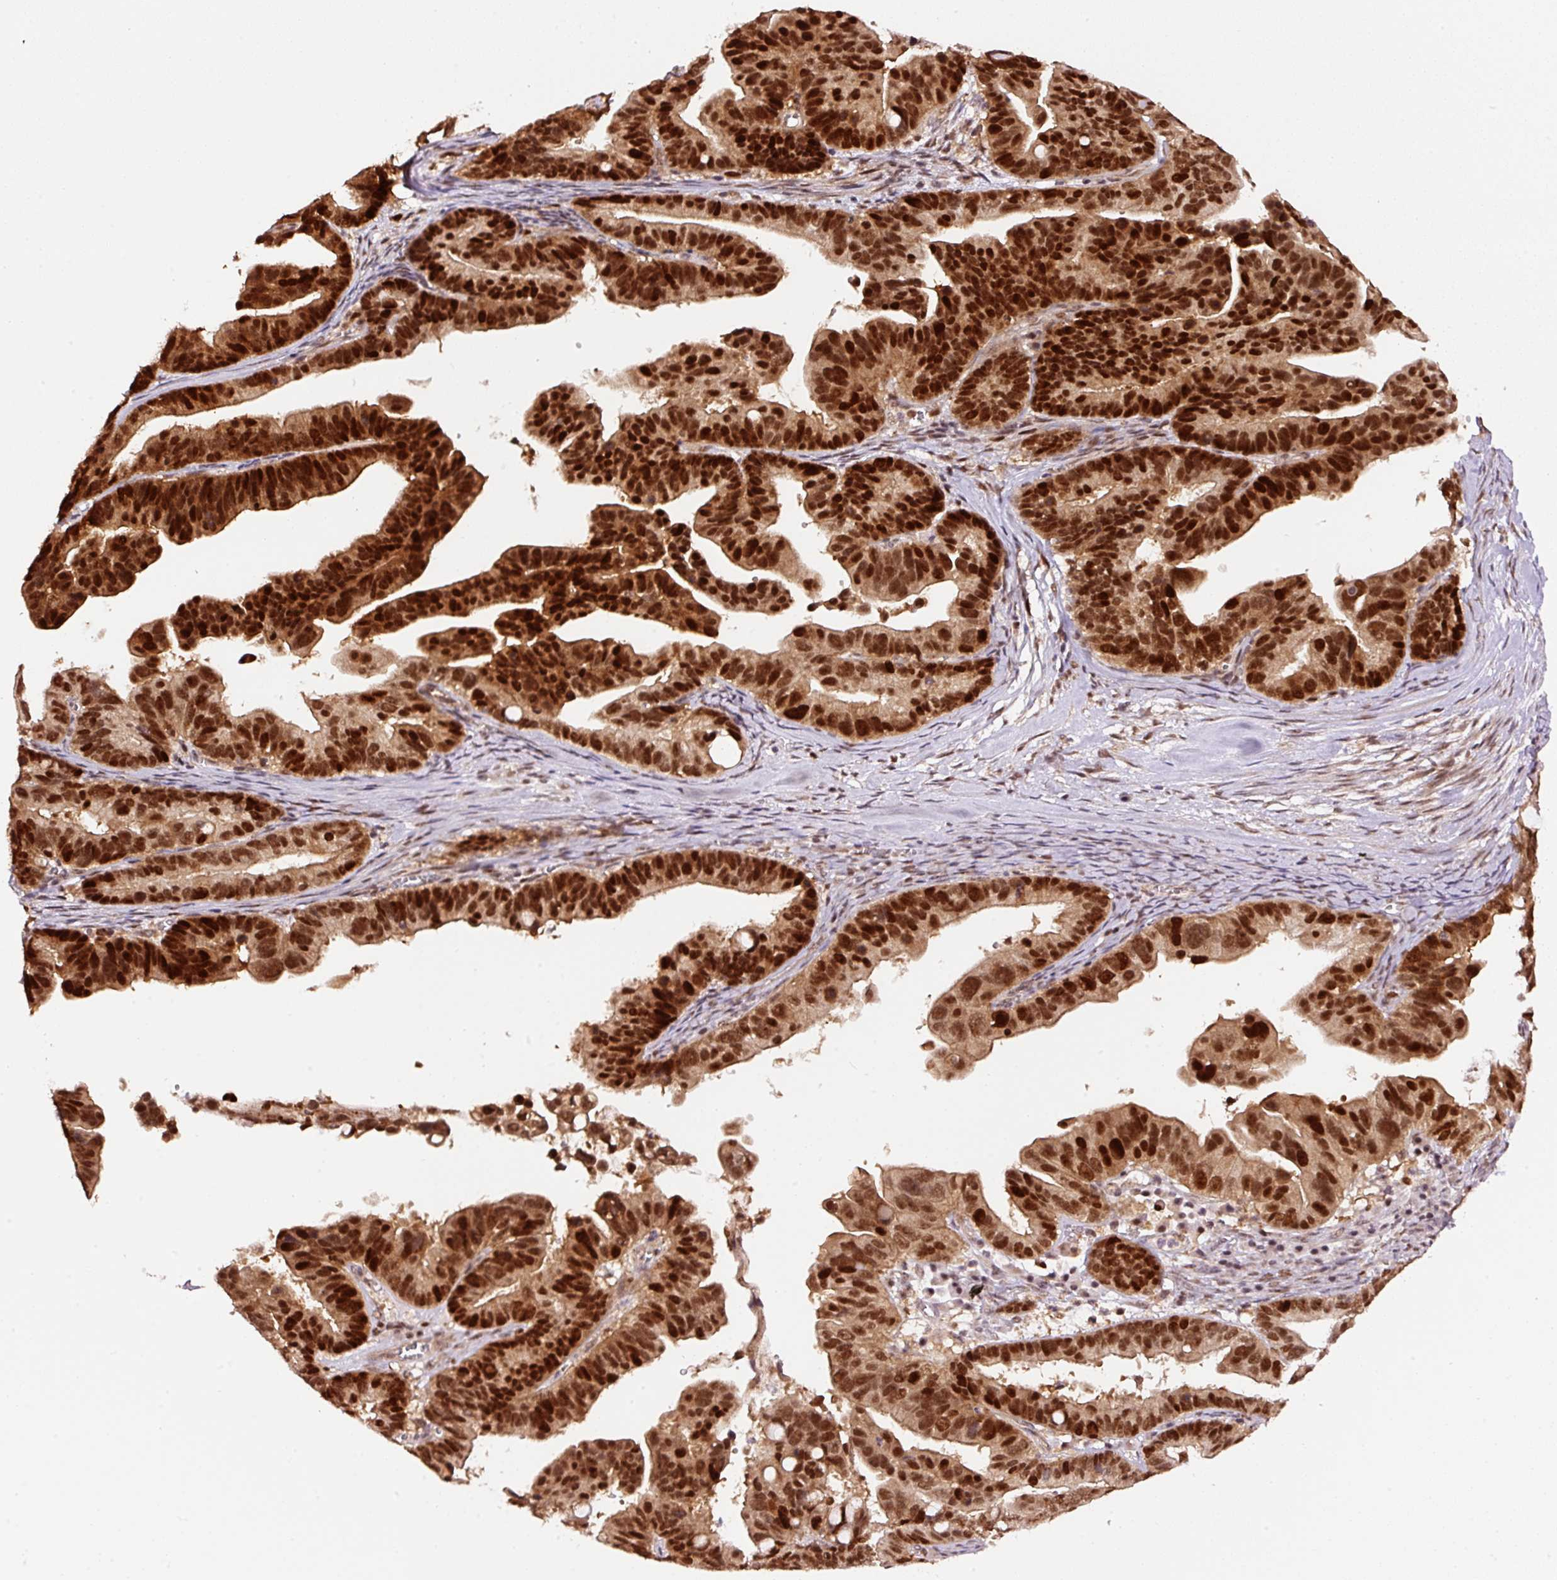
{"staining": {"intensity": "strong", "quantity": ">75%", "location": "nuclear"}, "tissue": "ovarian cancer", "cell_type": "Tumor cells", "image_type": "cancer", "snomed": [{"axis": "morphology", "description": "Cystadenocarcinoma, serous, NOS"}, {"axis": "topography", "description": "Ovary"}], "caption": "Ovarian serous cystadenocarcinoma stained for a protein displays strong nuclear positivity in tumor cells.", "gene": "RFC4", "patient": {"sex": "female", "age": 56}}